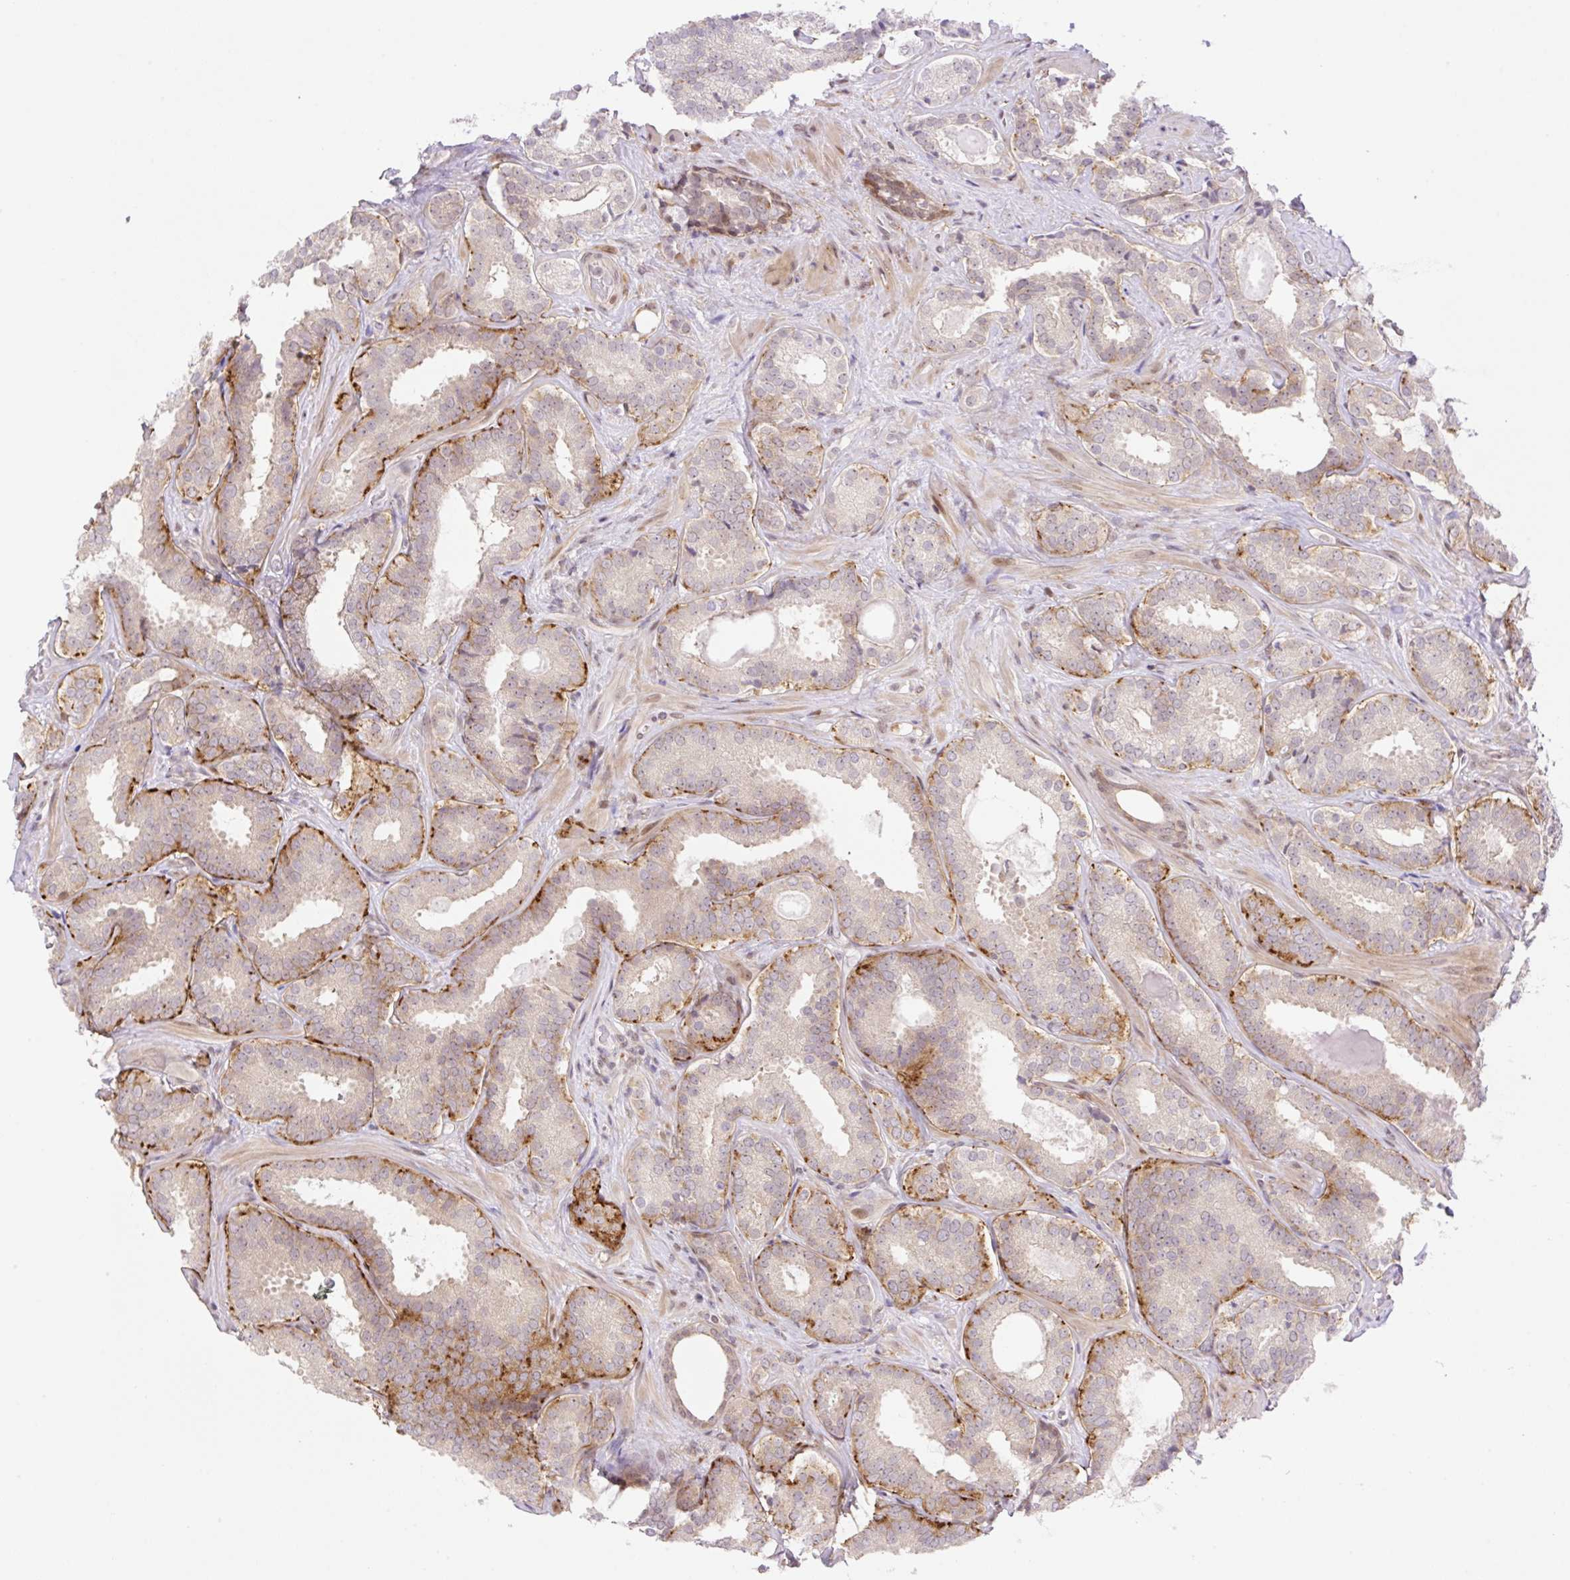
{"staining": {"intensity": "strong", "quantity": "25%-75%", "location": "cytoplasmic/membranous"}, "tissue": "prostate cancer", "cell_type": "Tumor cells", "image_type": "cancer", "snomed": [{"axis": "morphology", "description": "Adenocarcinoma, High grade"}, {"axis": "topography", "description": "Prostate"}], "caption": "Immunohistochemistry image of adenocarcinoma (high-grade) (prostate) stained for a protein (brown), which exhibits high levels of strong cytoplasmic/membranous staining in approximately 25%-75% of tumor cells.", "gene": "ZFP41", "patient": {"sex": "male", "age": 65}}